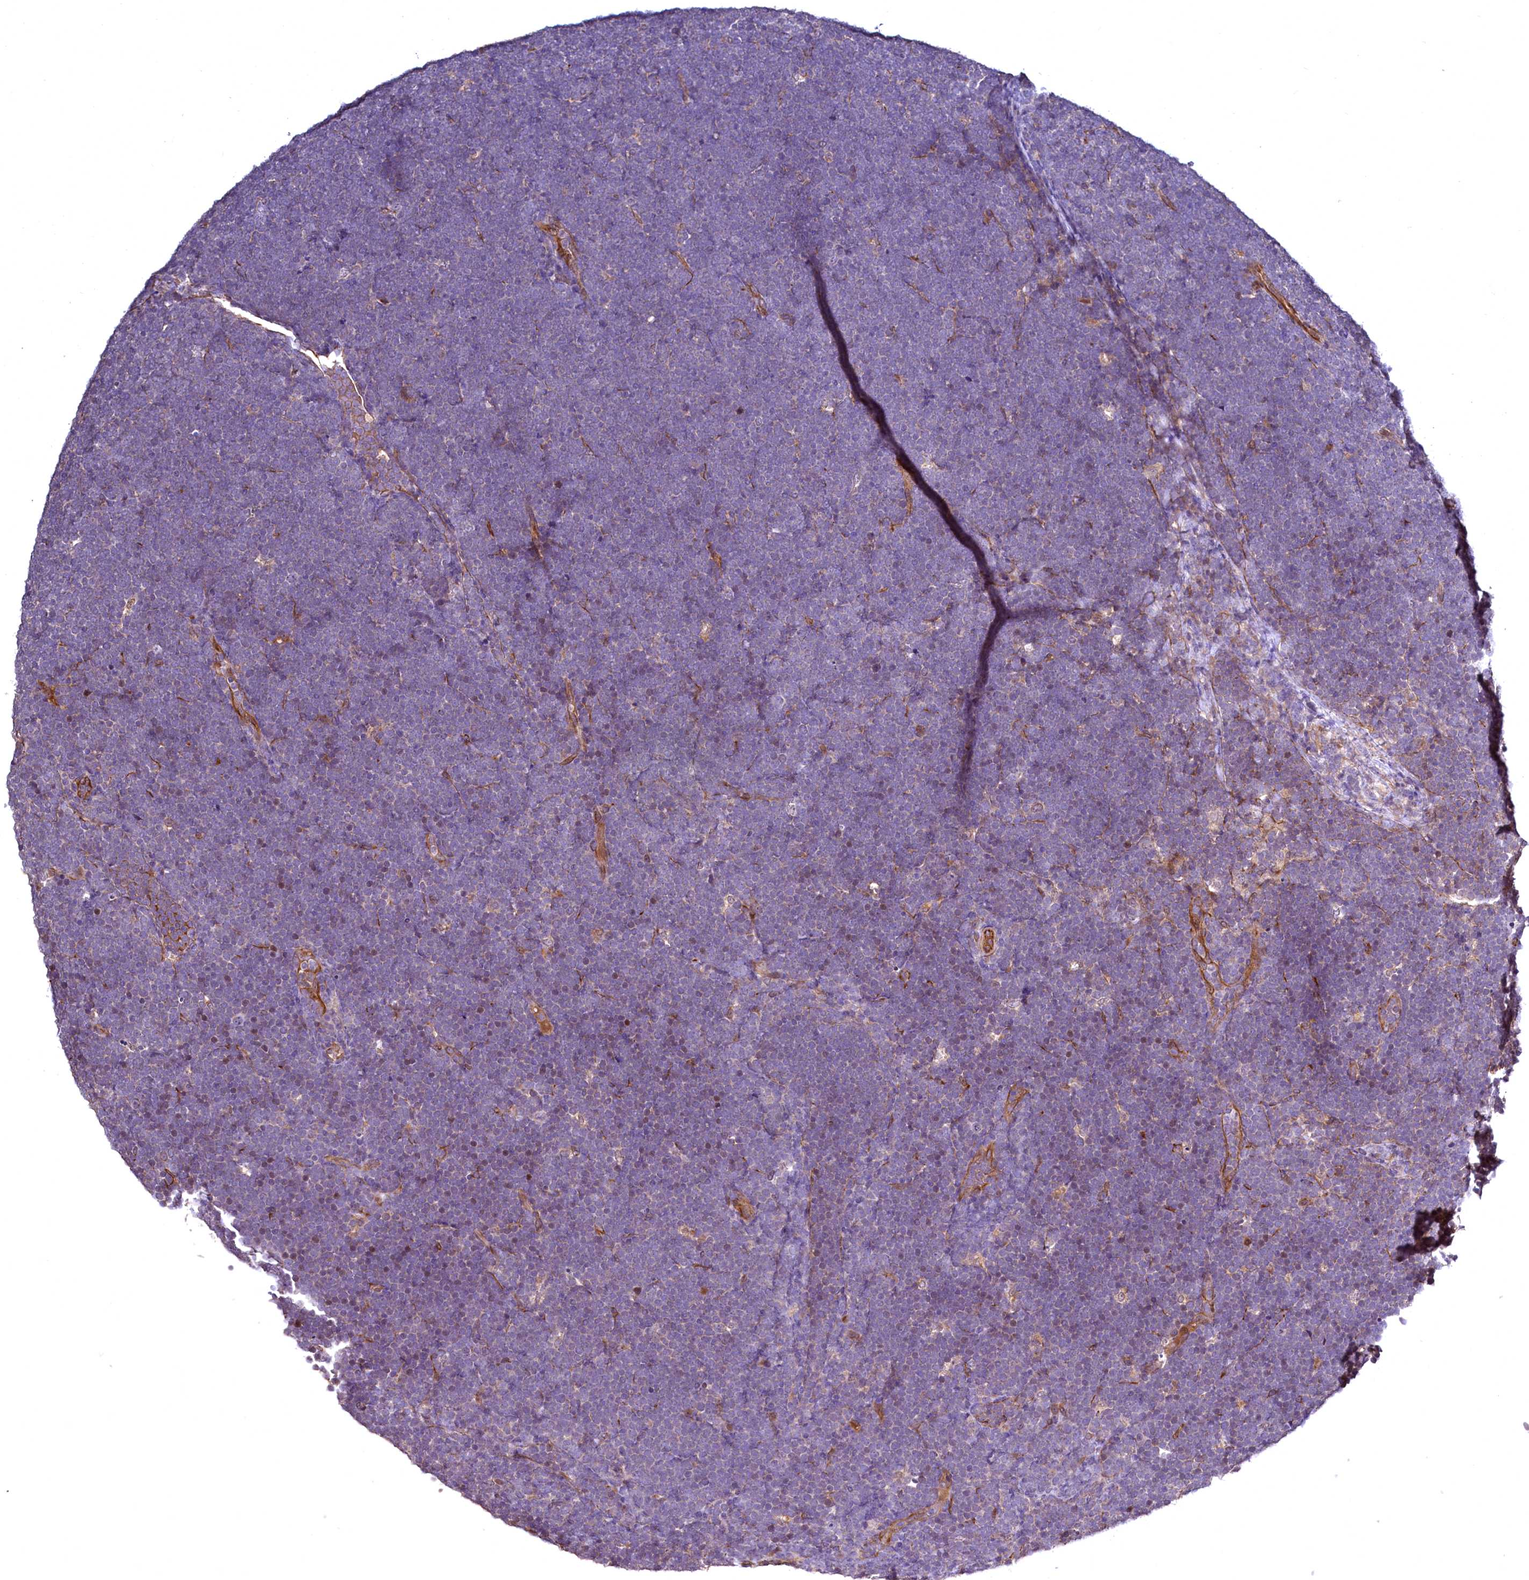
{"staining": {"intensity": "negative", "quantity": "none", "location": "none"}, "tissue": "lymphoma", "cell_type": "Tumor cells", "image_type": "cancer", "snomed": [{"axis": "morphology", "description": "Malignant lymphoma, non-Hodgkin's type, High grade"}, {"axis": "topography", "description": "Lymph node"}], "caption": "High magnification brightfield microscopy of malignant lymphoma, non-Hodgkin's type (high-grade) stained with DAB (brown) and counterstained with hematoxylin (blue): tumor cells show no significant positivity. (Stains: DAB (3,3'-diaminobenzidine) IHC with hematoxylin counter stain, Microscopy: brightfield microscopy at high magnification).", "gene": "TBCEL", "patient": {"sex": "male", "age": 13}}